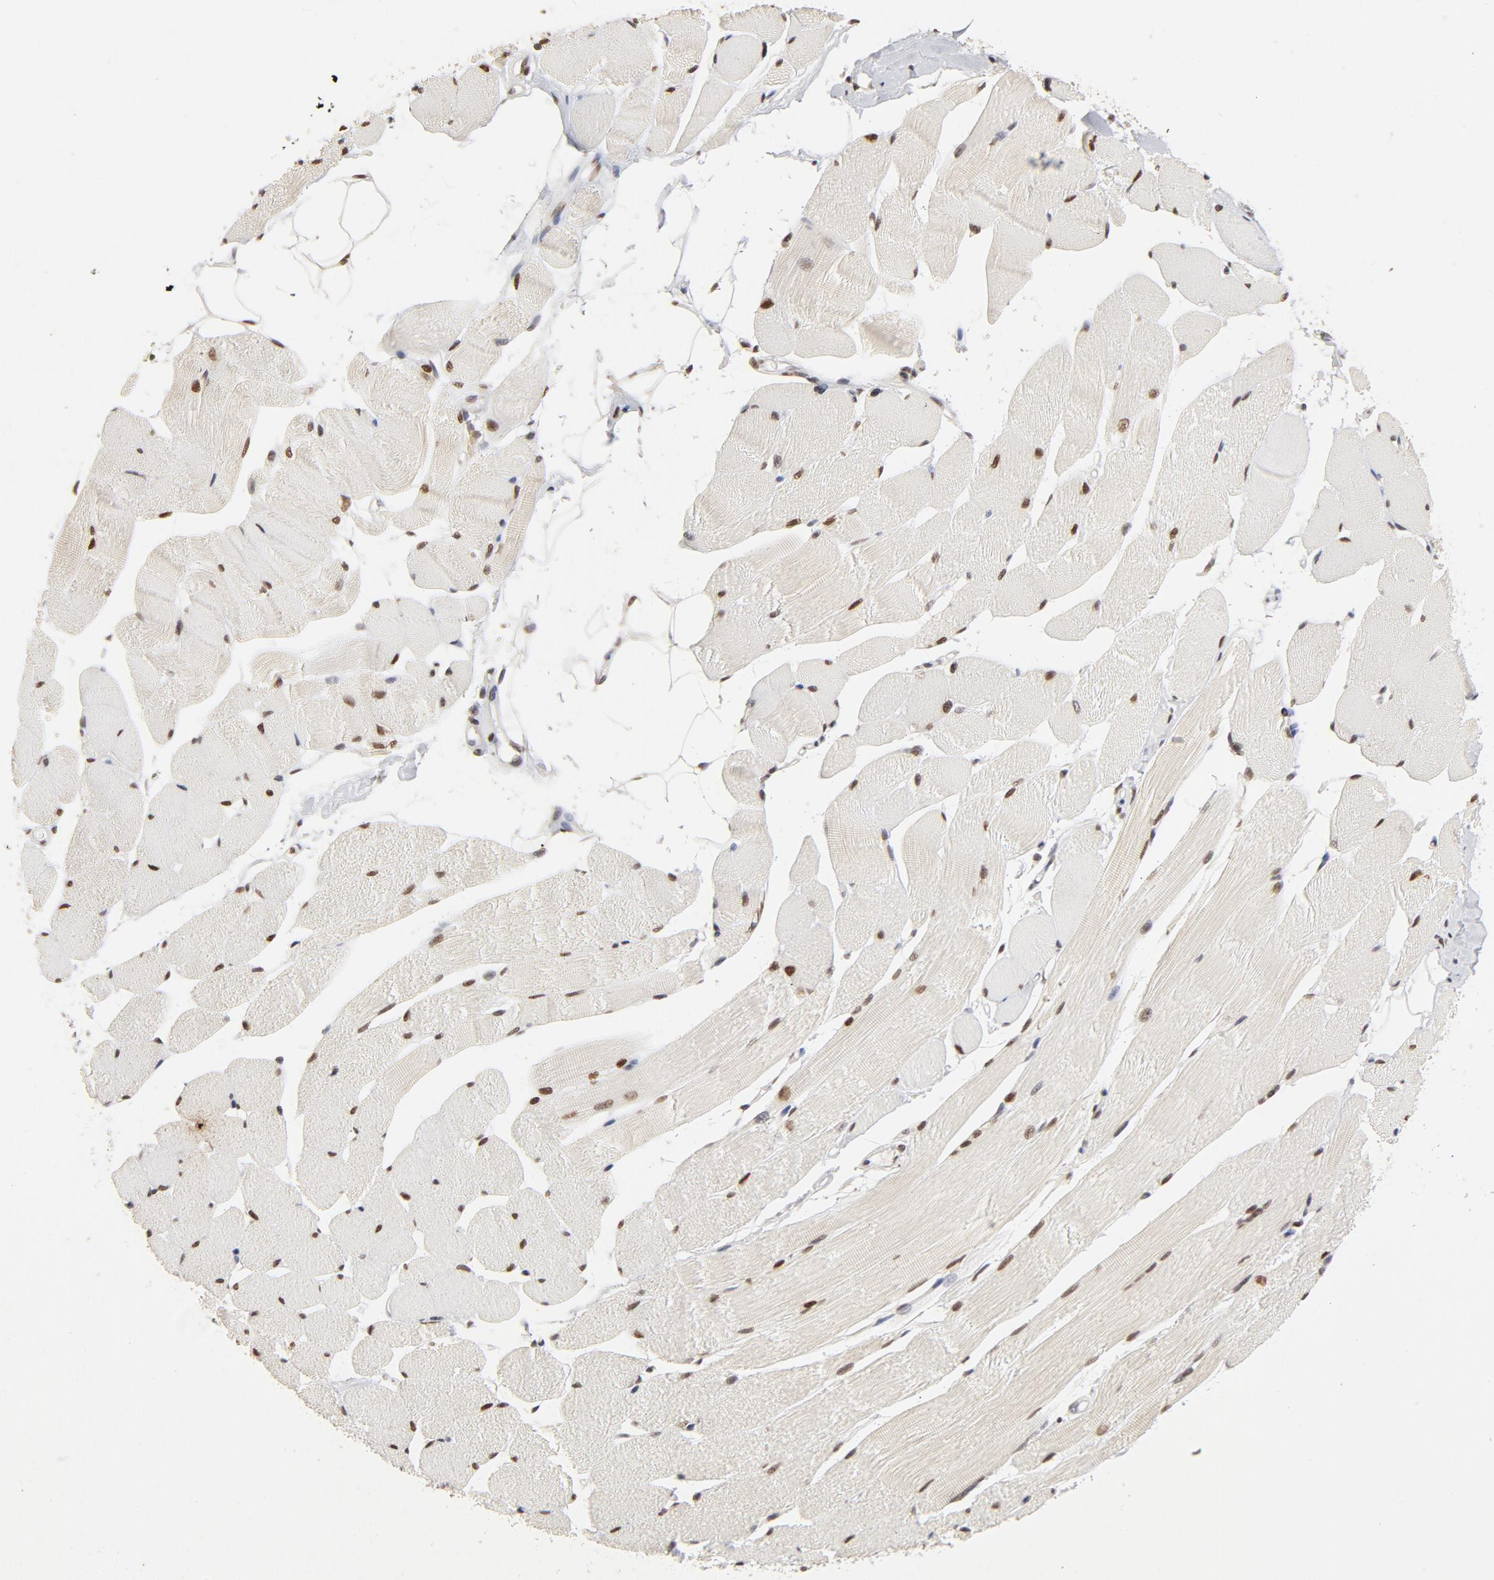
{"staining": {"intensity": "moderate", "quantity": ">75%", "location": "nuclear"}, "tissue": "skeletal muscle", "cell_type": "Myocytes", "image_type": "normal", "snomed": [{"axis": "morphology", "description": "Normal tissue, NOS"}, {"axis": "topography", "description": "Skeletal muscle"}, {"axis": "topography", "description": "Peripheral nerve tissue"}], "caption": "Immunohistochemical staining of unremarkable skeletal muscle reveals medium levels of moderate nuclear staining in approximately >75% of myocytes.", "gene": "TP53BP1", "patient": {"sex": "female", "age": 84}}